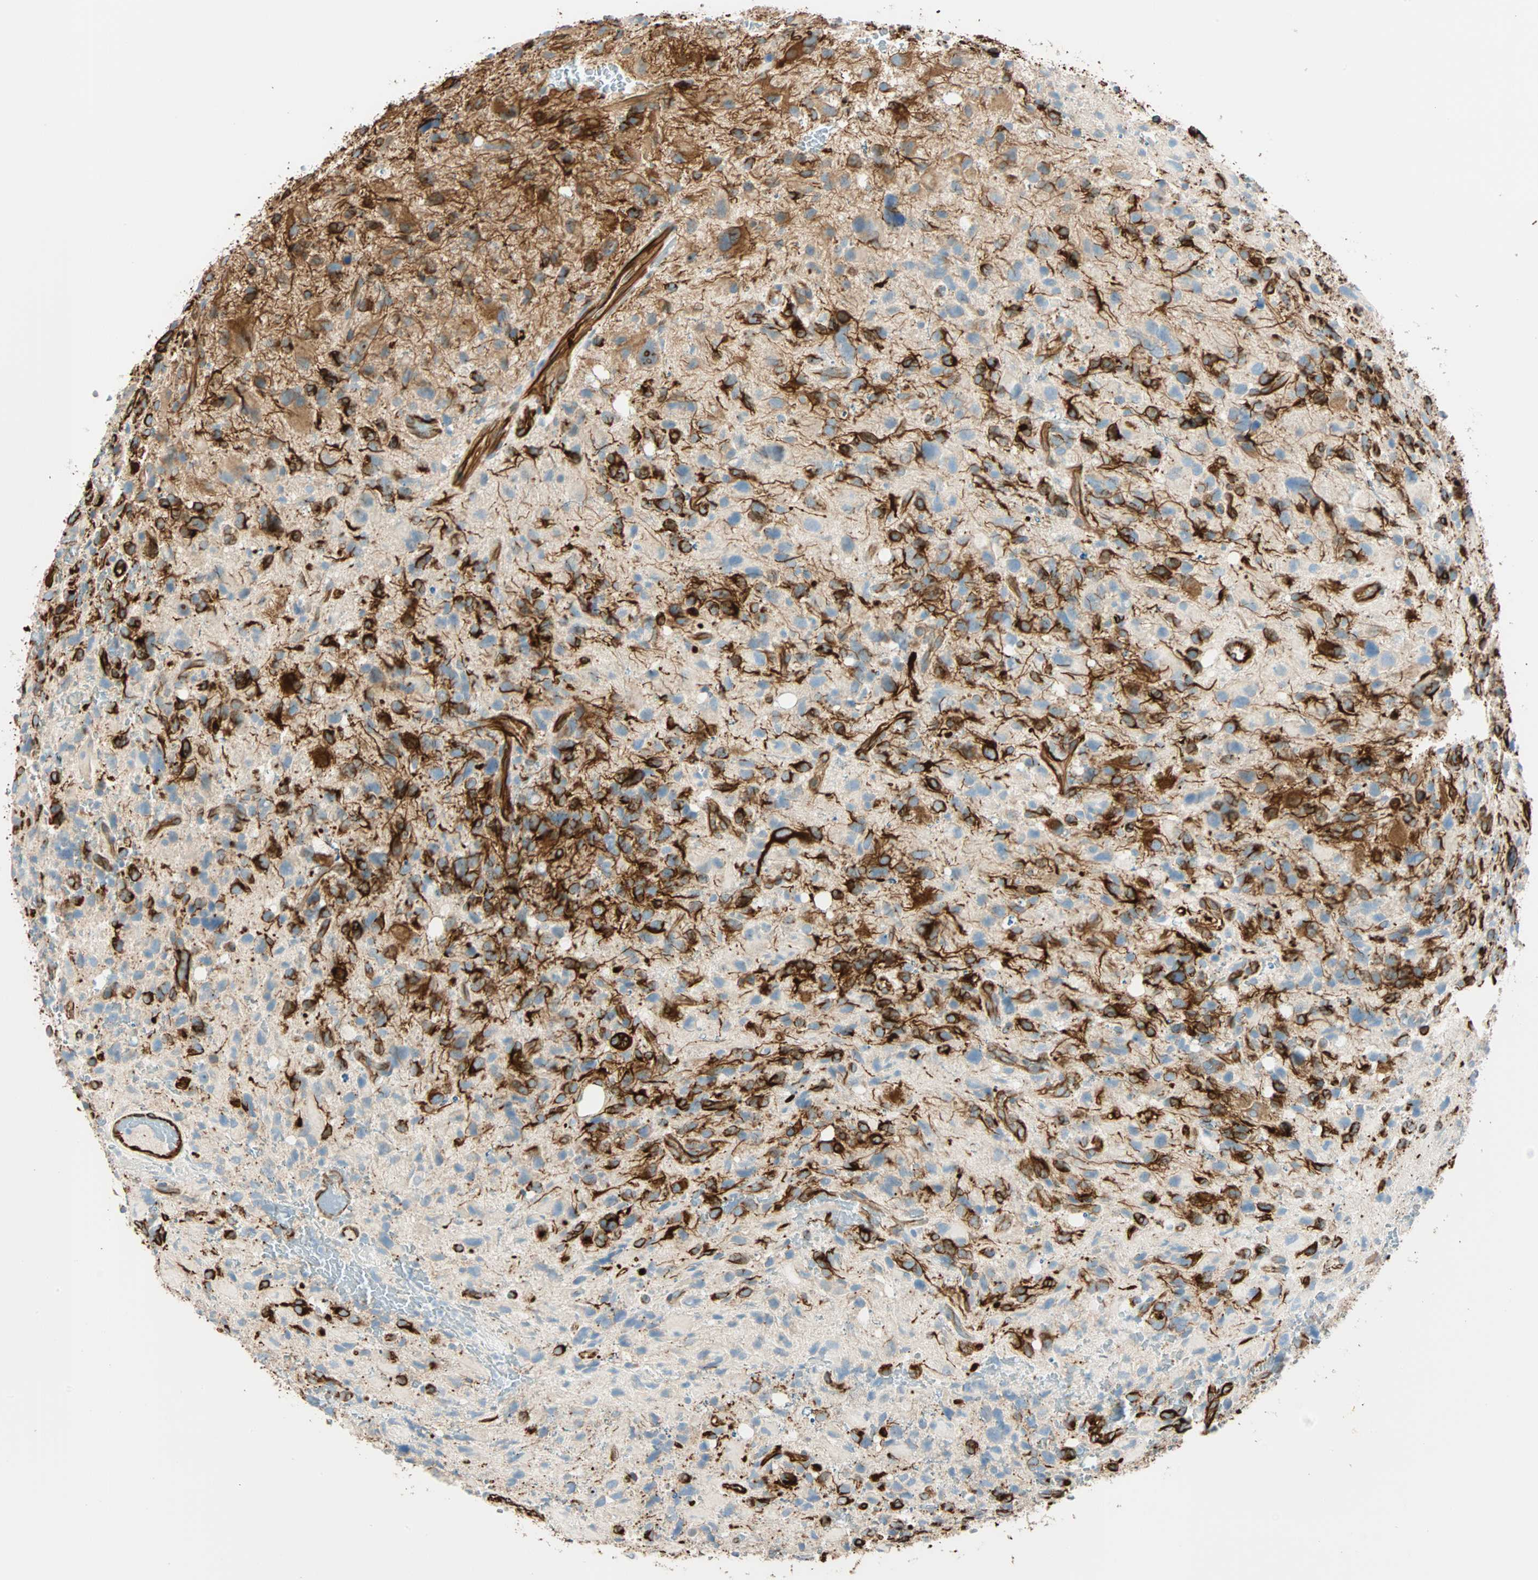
{"staining": {"intensity": "strong", "quantity": "25%-75%", "location": "cytoplasmic/membranous"}, "tissue": "glioma", "cell_type": "Tumor cells", "image_type": "cancer", "snomed": [{"axis": "morphology", "description": "Glioma, malignant, High grade"}, {"axis": "topography", "description": "Brain"}], "caption": "Strong cytoplasmic/membranous positivity is present in about 25%-75% of tumor cells in high-grade glioma (malignant).", "gene": "NES", "patient": {"sex": "male", "age": 48}}